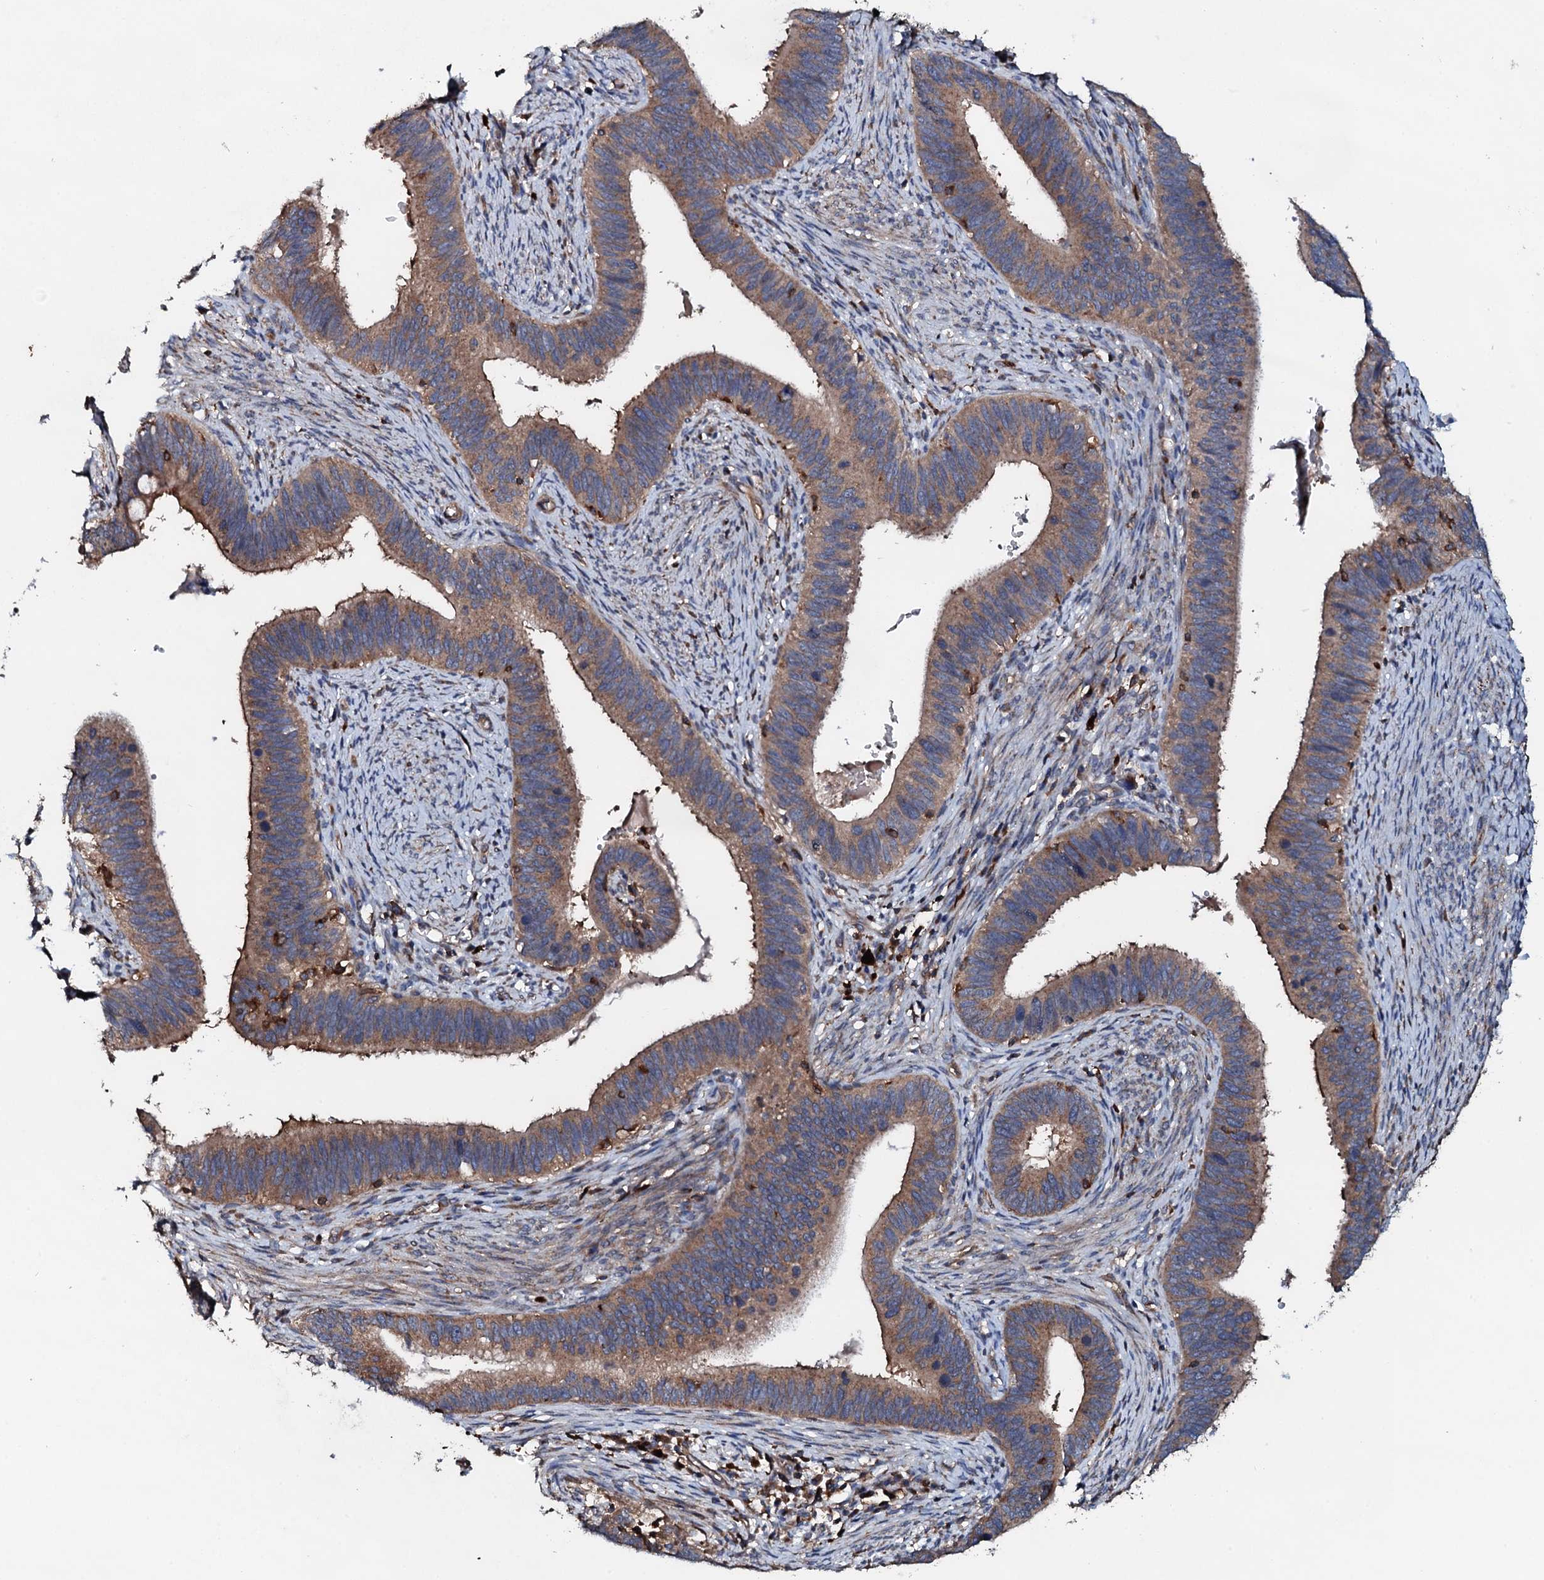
{"staining": {"intensity": "moderate", "quantity": ">75%", "location": "cytoplasmic/membranous"}, "tissue": "cervical cancer", "cell_type": "Tumor cells", "image_type": "cancer", "snomed": [{"axis": "morphology", "description": "Adenocarcinoma, NOS"}, {"axis": "topography", "description": "Cervix"}], "caption": "The image exhibits a brown stain indicating the presence of a protein in the cytoplasmic/membranous of tumor cells in cervical cancer. (DAB IHC, brown staining for protein, blue staining for nuclei).", "gene": "GRK2", "patient": {"sex": "female", "age": 42}}